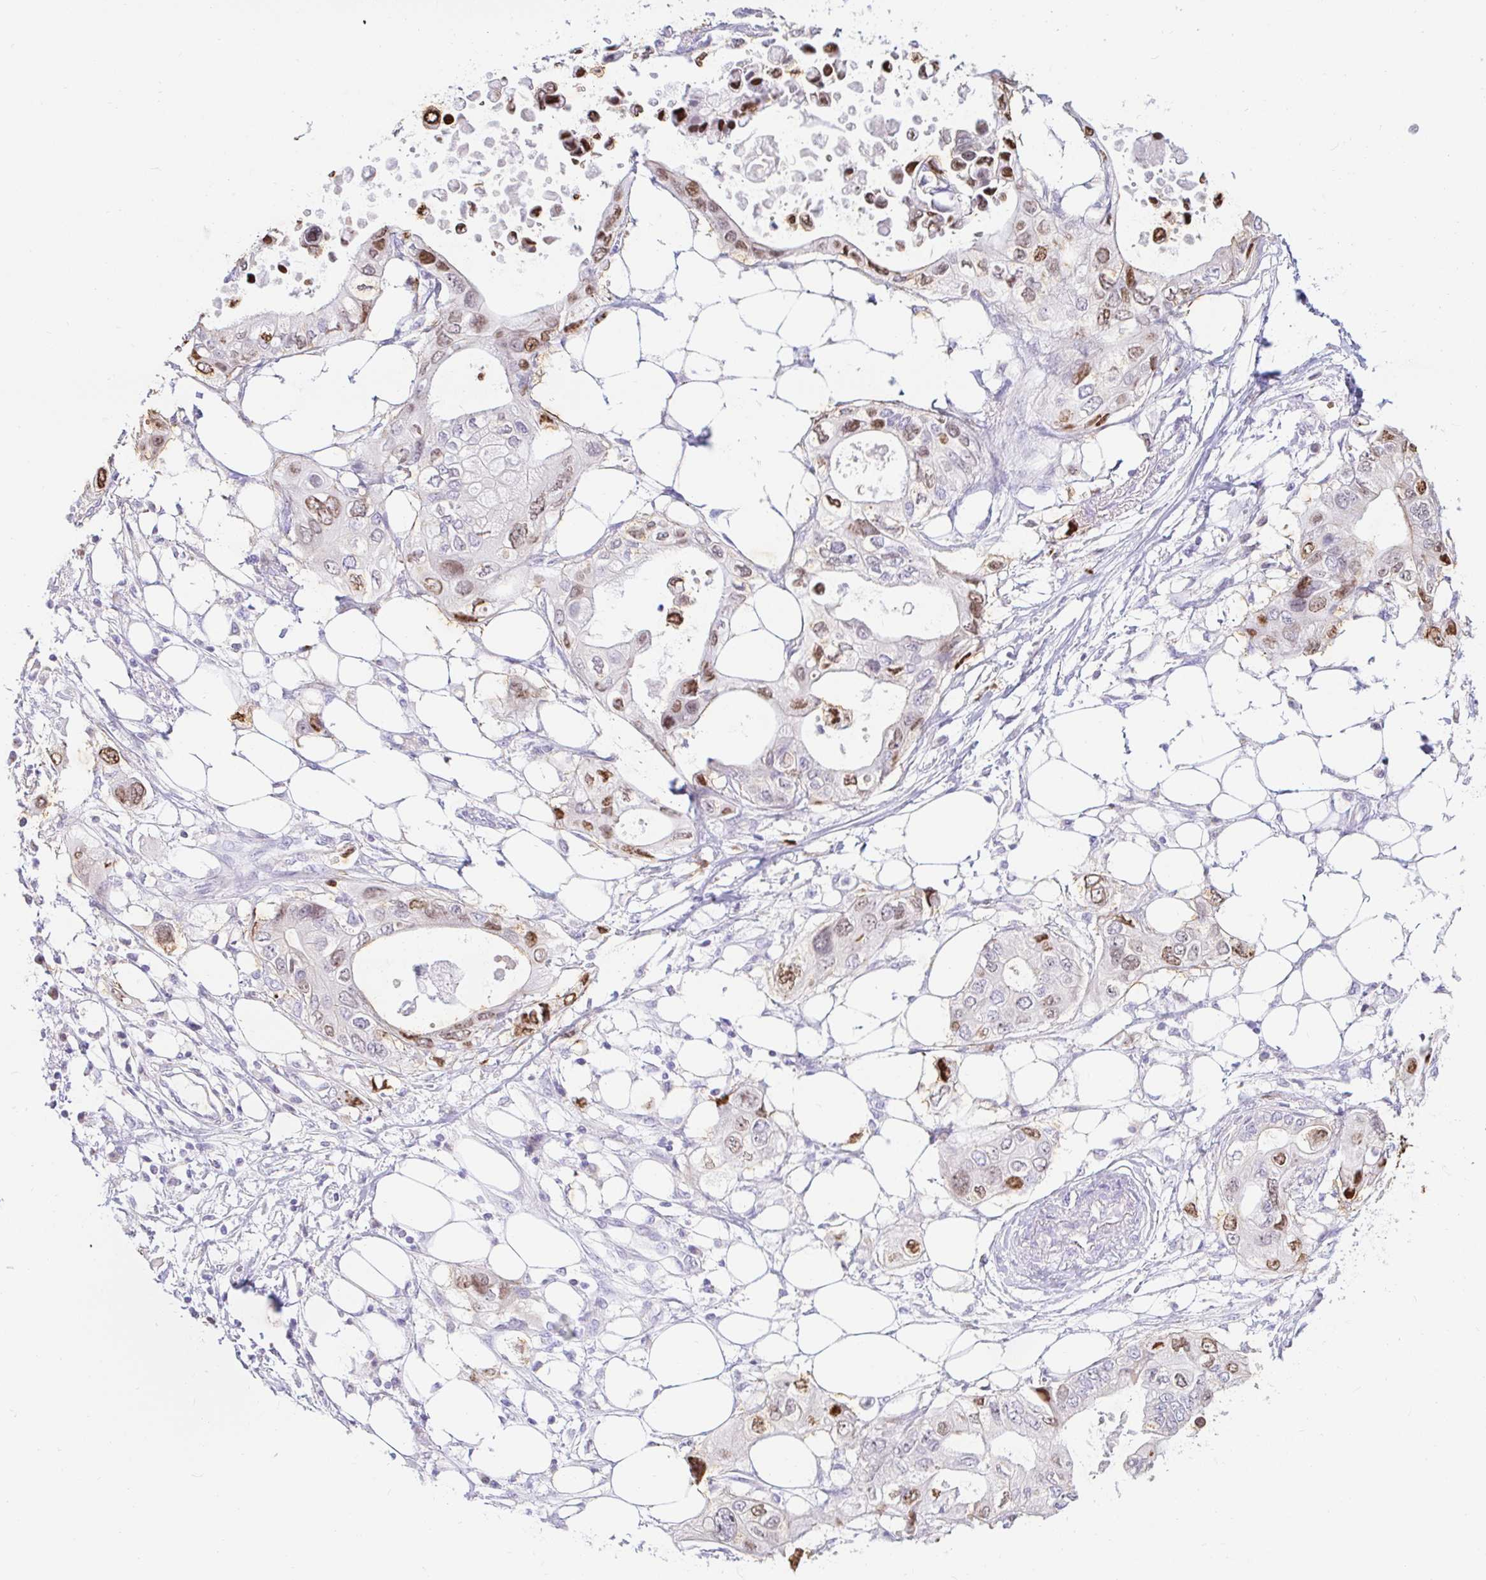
{"staining": {"intensity": "moderate", "quantity": ">75%", "location": "nuclear"}, "tissue": "pancreatic cancer", "cell_type": "Tumor cells", "image_type": "cancer", "snomed": [{"axis": "morphology", "description": "Adenocarcinoma, NOS"}, {"axis": "topography", "description": "Pancreas"}], "caption": "This image reveals immunohistochemistry (IHC) staining of human pancreatic cancer, with medium moderate nuclear positivity in approximately >75% of tumor cells.", "gene": "CAPSL", "patient": {"sex": "female", "age": 63}}